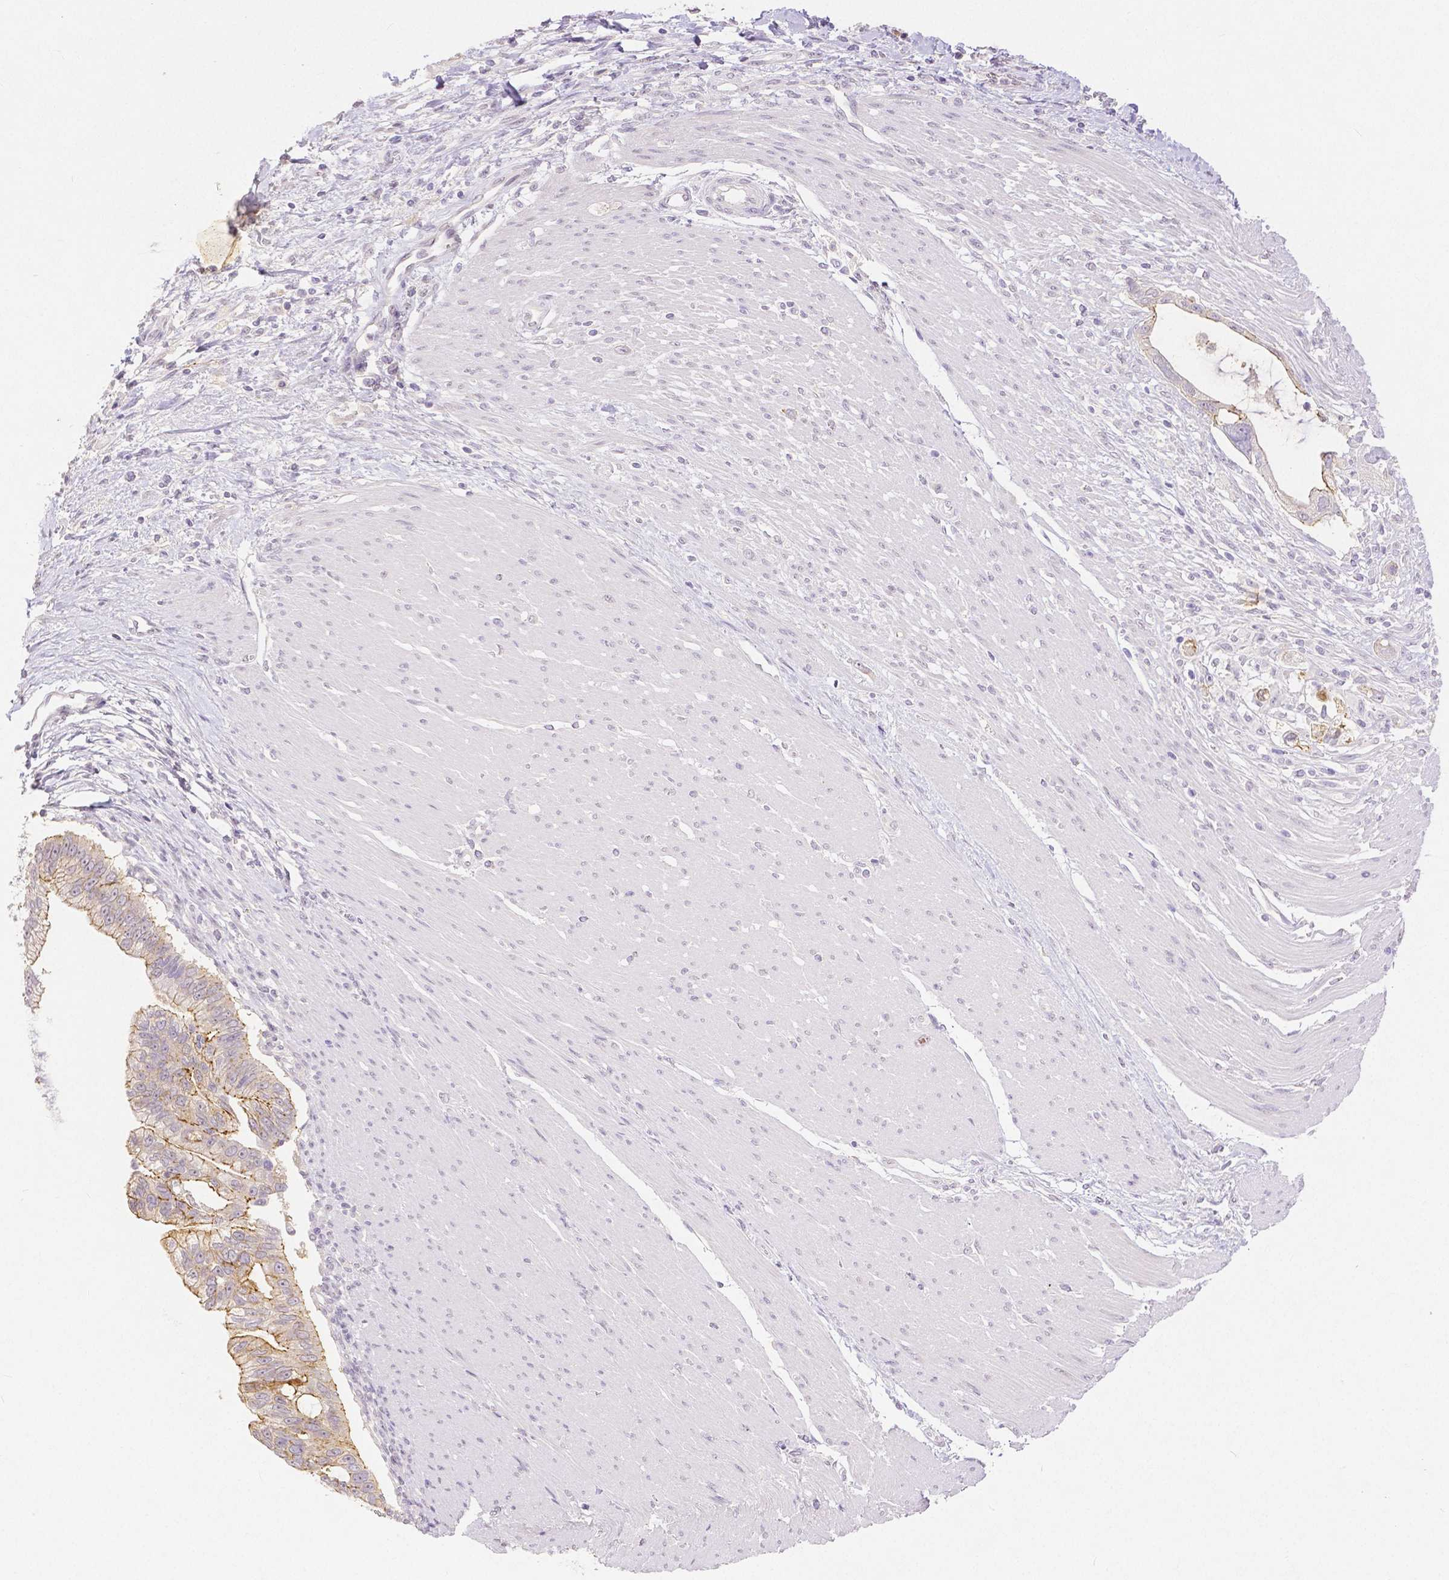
{"staining": {"intensity": "moderate", "quantity": "<25%", "location": "cytoplasmic/membranous"}, "tissue": "pancreatic cancer", "cell_type": "Tumor cells", "image_type": "cancer", "snomed": [{"axis": "morphology", "description": "Adenocarcinoma, NOS"}, {"axis": "topography", "description": "Pancreas"}], "caption": "This is an image of immunohistochemistry (IHC) staining of pancreatic cancer (adenocarcinoma), which shows moderate staining in the cytoplasmic/membranous of tumor cells.", "gene": "OCLN", "patient": {"sex": "male", "age": 70}}